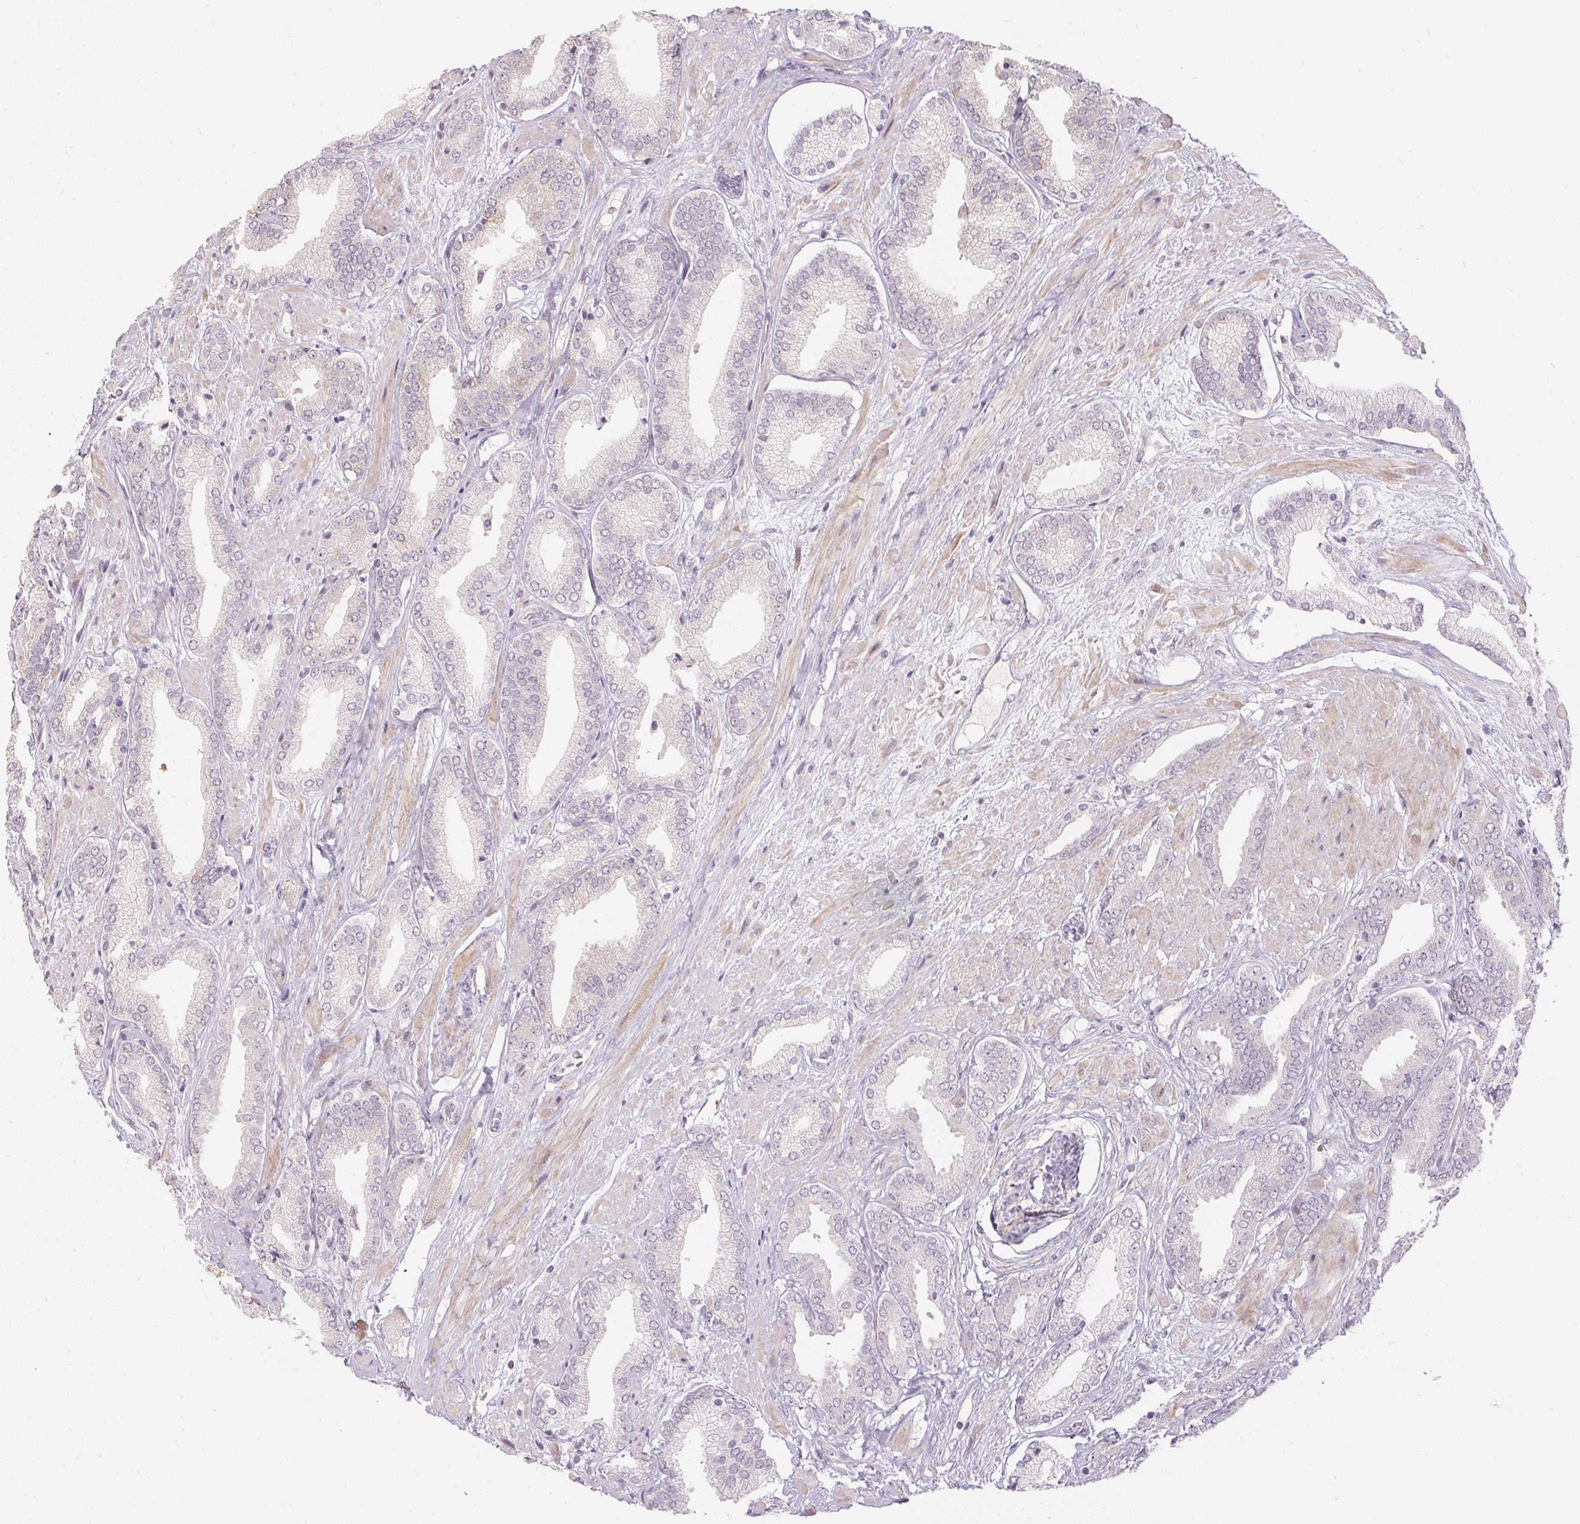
{"staining": {"intensity": "negative", "quantity": "none", "location": "none"}, "tissue": "prostate cancer", "cell_type": "Tumor cells", "image_type": "cancer", "snomed": [{"axis": "morphology", "description": "Adenocarcinoma, High grade"}, {"axis": "topography", "description": "Prostate"}], "caption": "DAB (3,3'-diaminobenzidine) immunohistochemical staining of prostate cancer (high-grade adenocarcinoma) demonstrates no significant staining in tumor cells.", "gene": "GDAP1L1", "patient": {"sex": "male", "age": 56}}